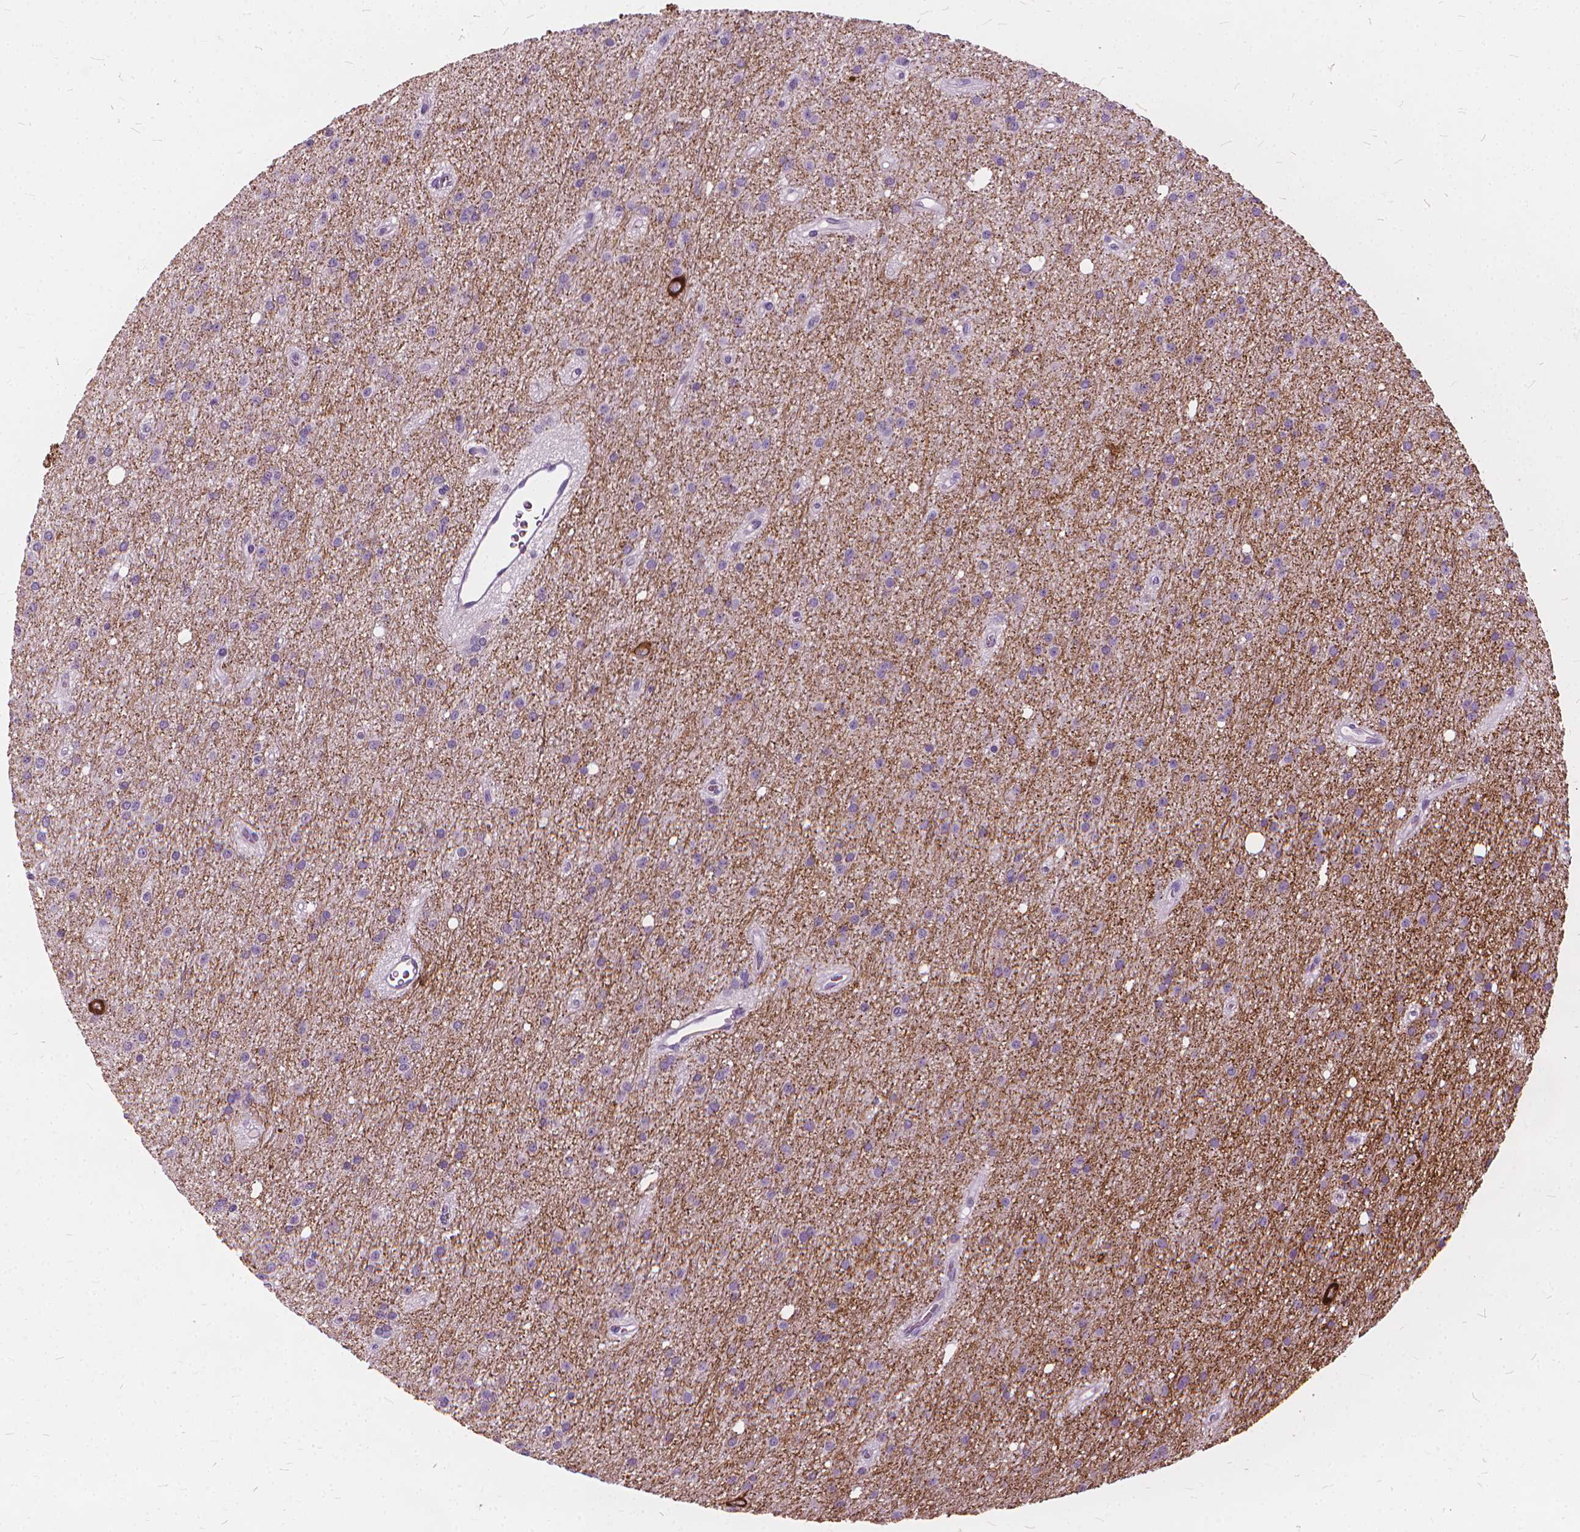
{"staining": {"intensity": "negative", "quantity": "none", "location": "none"}, "tissue": "glioma", "cell_type": "Tumor cells", "image_type": "cancer", "snomed": [{"axis": "morphology", "description": "Glioma, malignant, Low grade"}, {"axis": "topography", "description": "Brain"}], "caption": "High magnification brightfield microscopy of malignant low-grade glioma stained with DAB (3,3'-diaminobenzidine) (brown) and counterstained with hematoxylin (blue): tumor cells show no significant staining. The staining was performed using DAB (3,3'-diaminobenzidine) to visualize the protein expression in brown, while the nuclei were stained in blue with hematoxylin (Magnification: 20x).", "gene": "DNM1", "patient": {"sex": "male", "age": 27}}